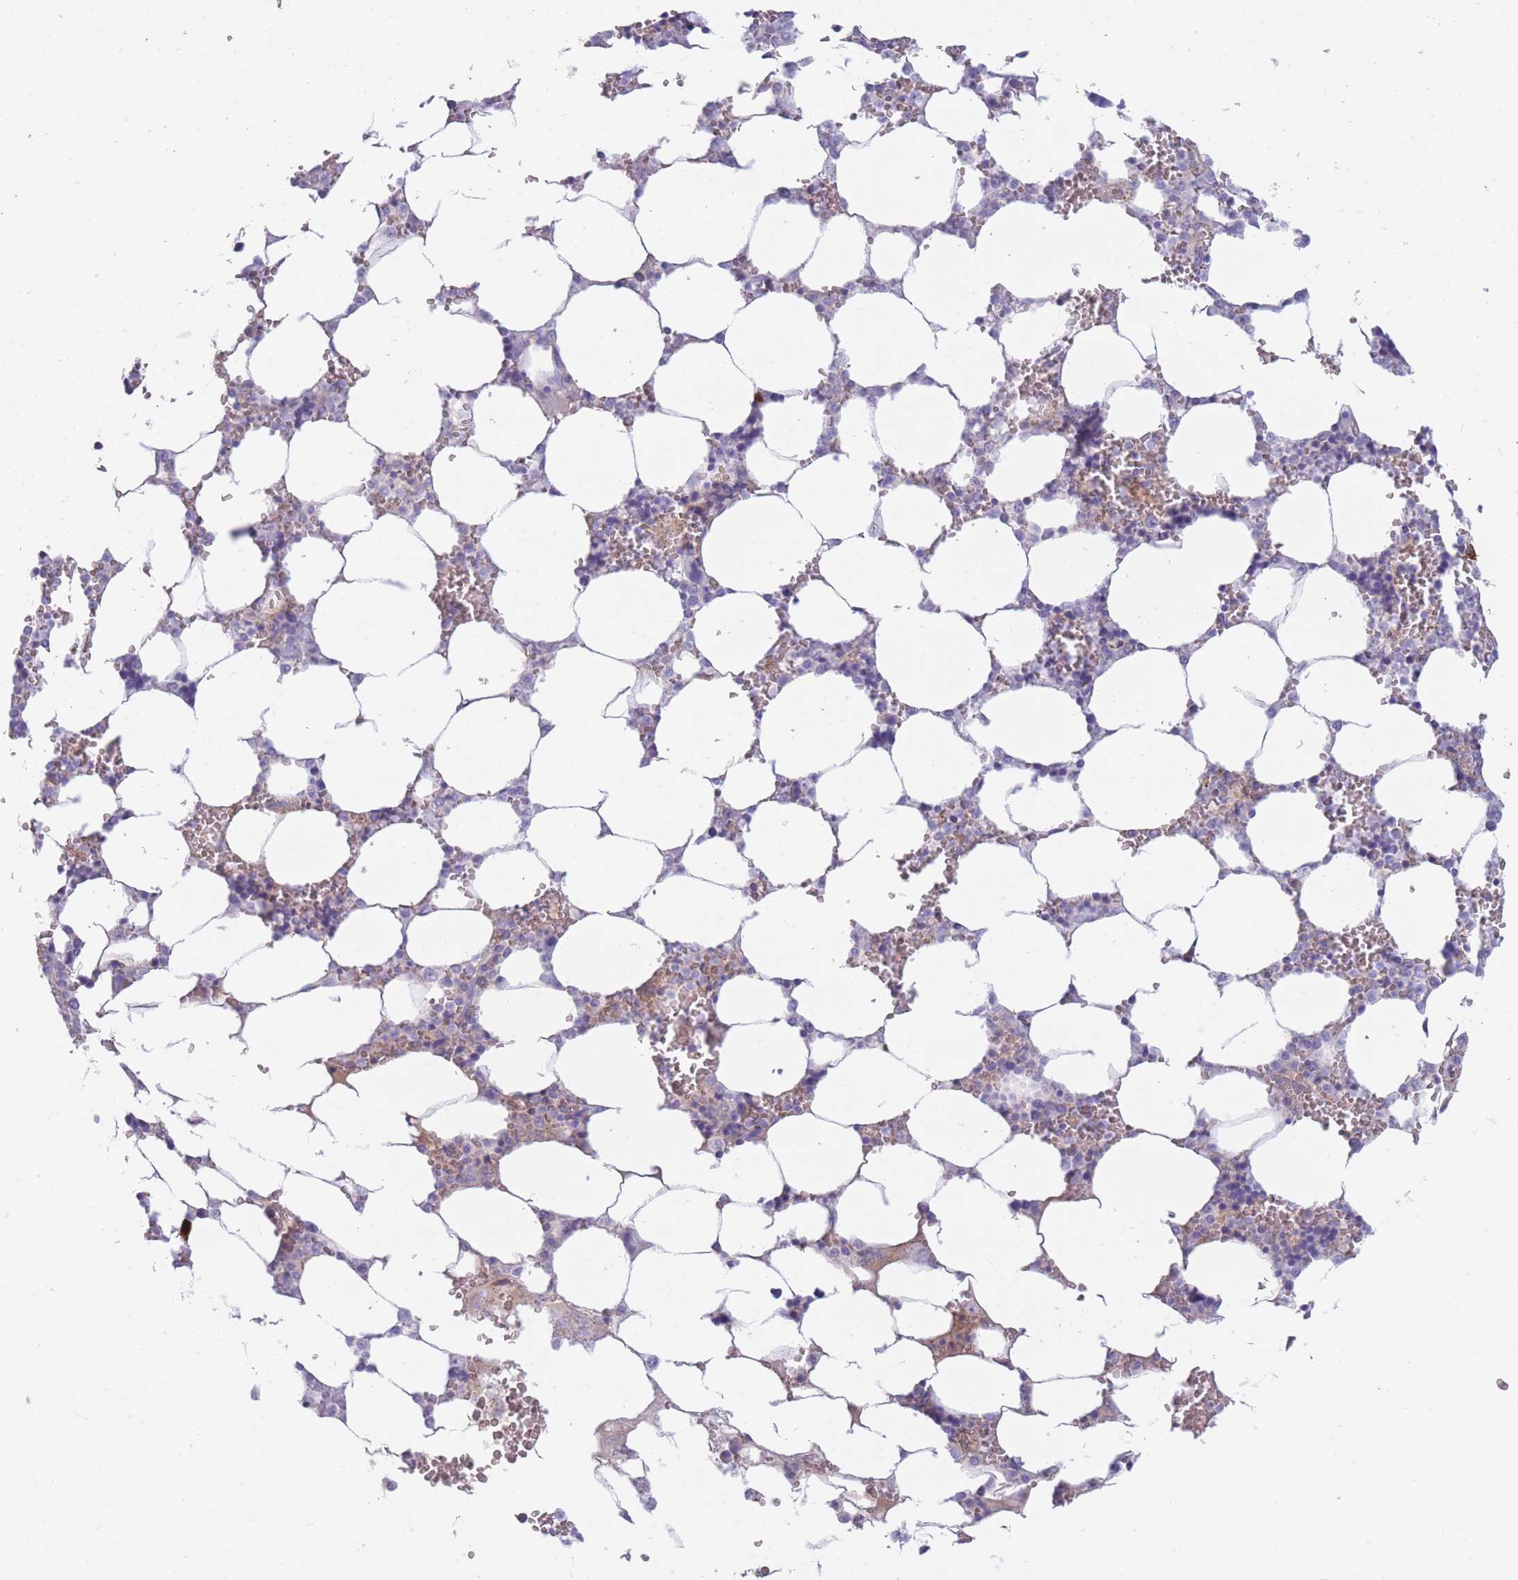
{"staining": {"intensity": "strong", "quantity": "<25%", "location": "cytoplasmic/membranous"}, "tissue": "bone marrow", "cell_type": "Hematopoietic cells", "image_type": "normal", "snomed": [{"axis": "morphology", "description": "Normal tissue, NOS"}, {"axis": "topography", "description": "Bone marrow"}], "caption": "Hematopoietic cells demonstrate medium levels of strong cytoplasmic/membranous expression in approximately <25% of cells in normal bone marrow.", "gene": "TNFSF11", "patient": {"sex": "male", "age": 64}}